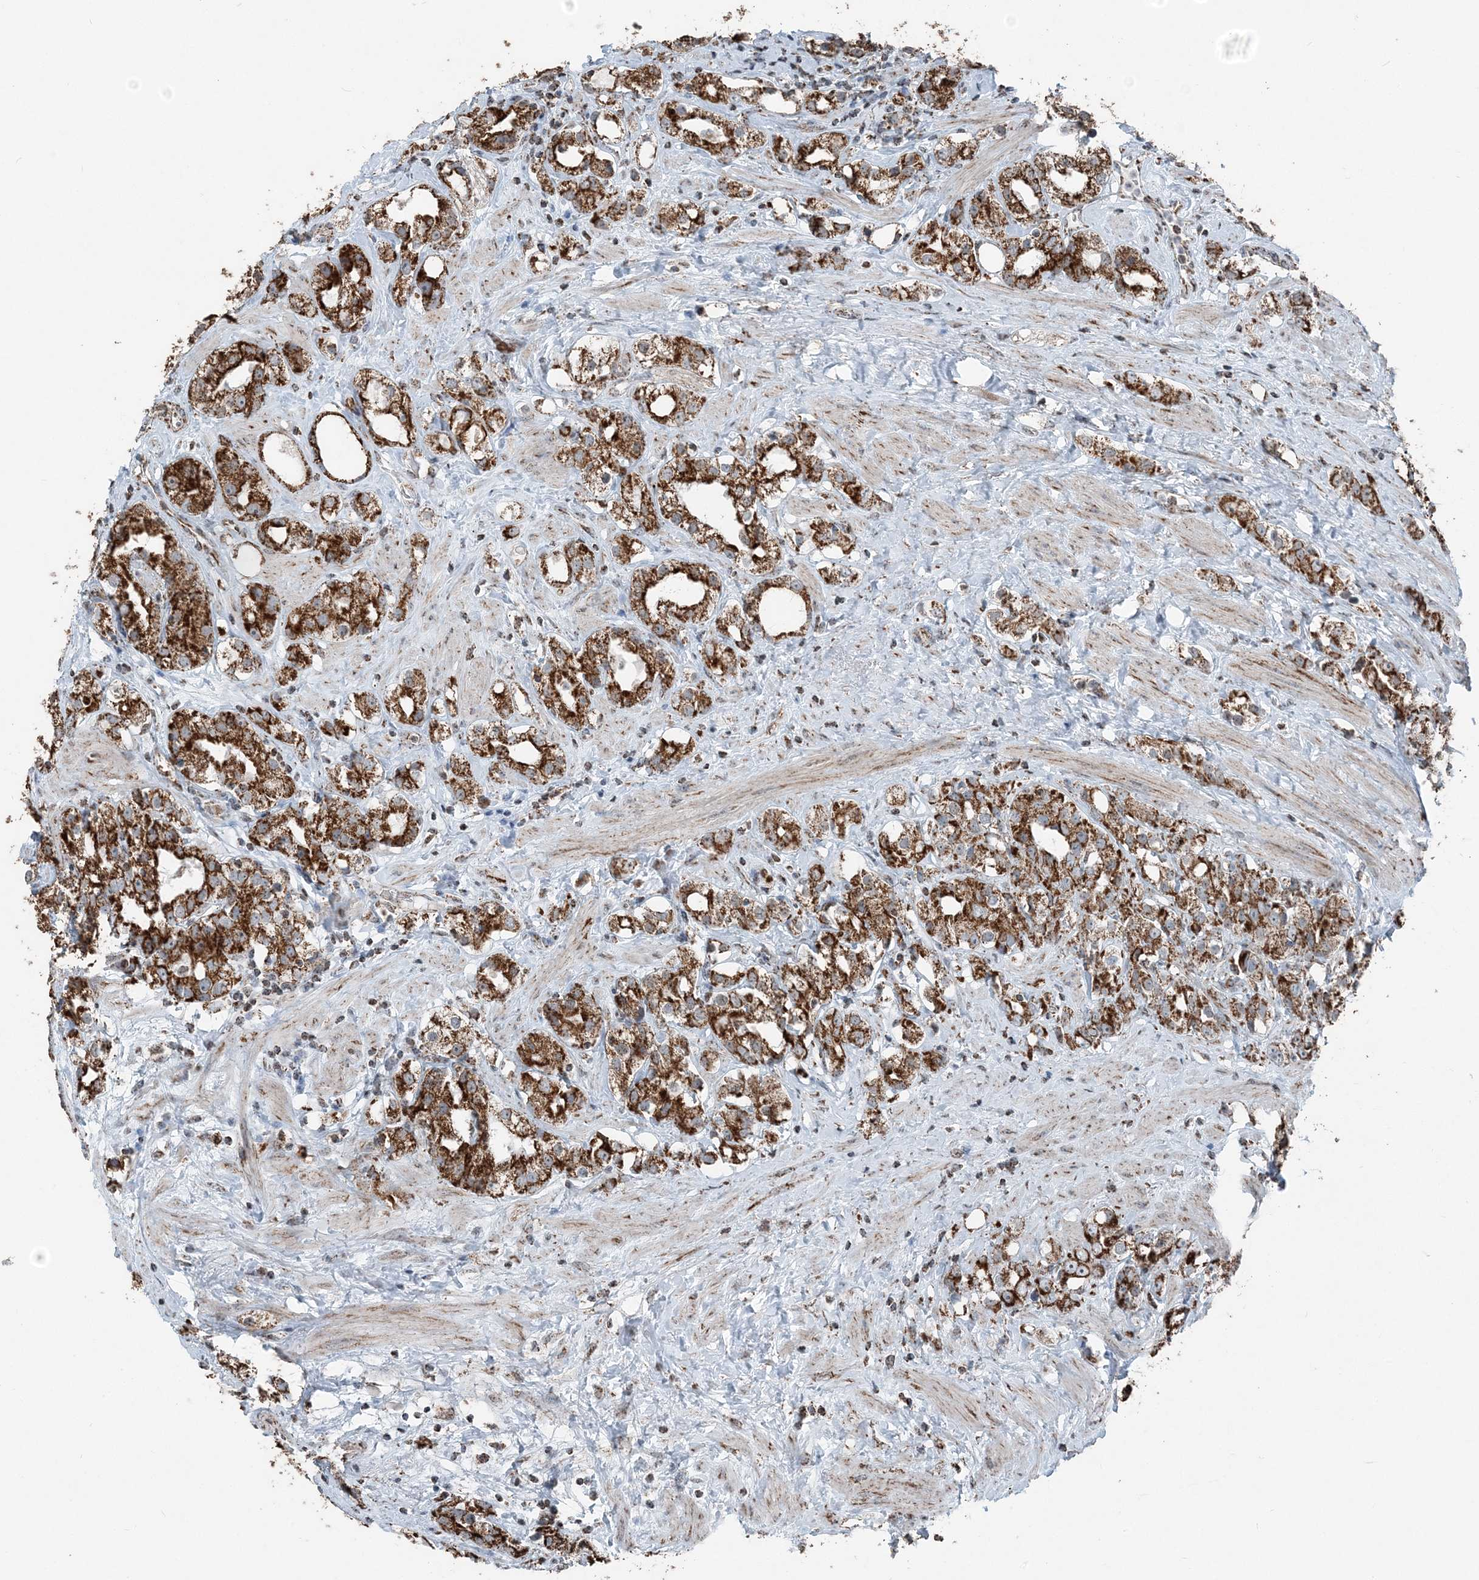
{"staining": {"intensity": "strong", "quantity": ">75%", "location": "cytoplasmic/membranous"}, "tissue": "prostate cancer", "cell_type": "Tumor cells", "image_type": "cancer", "snomed": [{"axis": "morphology", "description": "Adenocarcinoma, NOS"}, {"axis": "topography", "description": "Prostate"}], "caption": "The image displays staining of prostate cancer (adenocarcinoma), revealing strong cytoplasmic/membranous protein expression (brown color) within tumor cells.", "gene": "SUCLG1", "patient": {"sex": "male", "age": 79}}